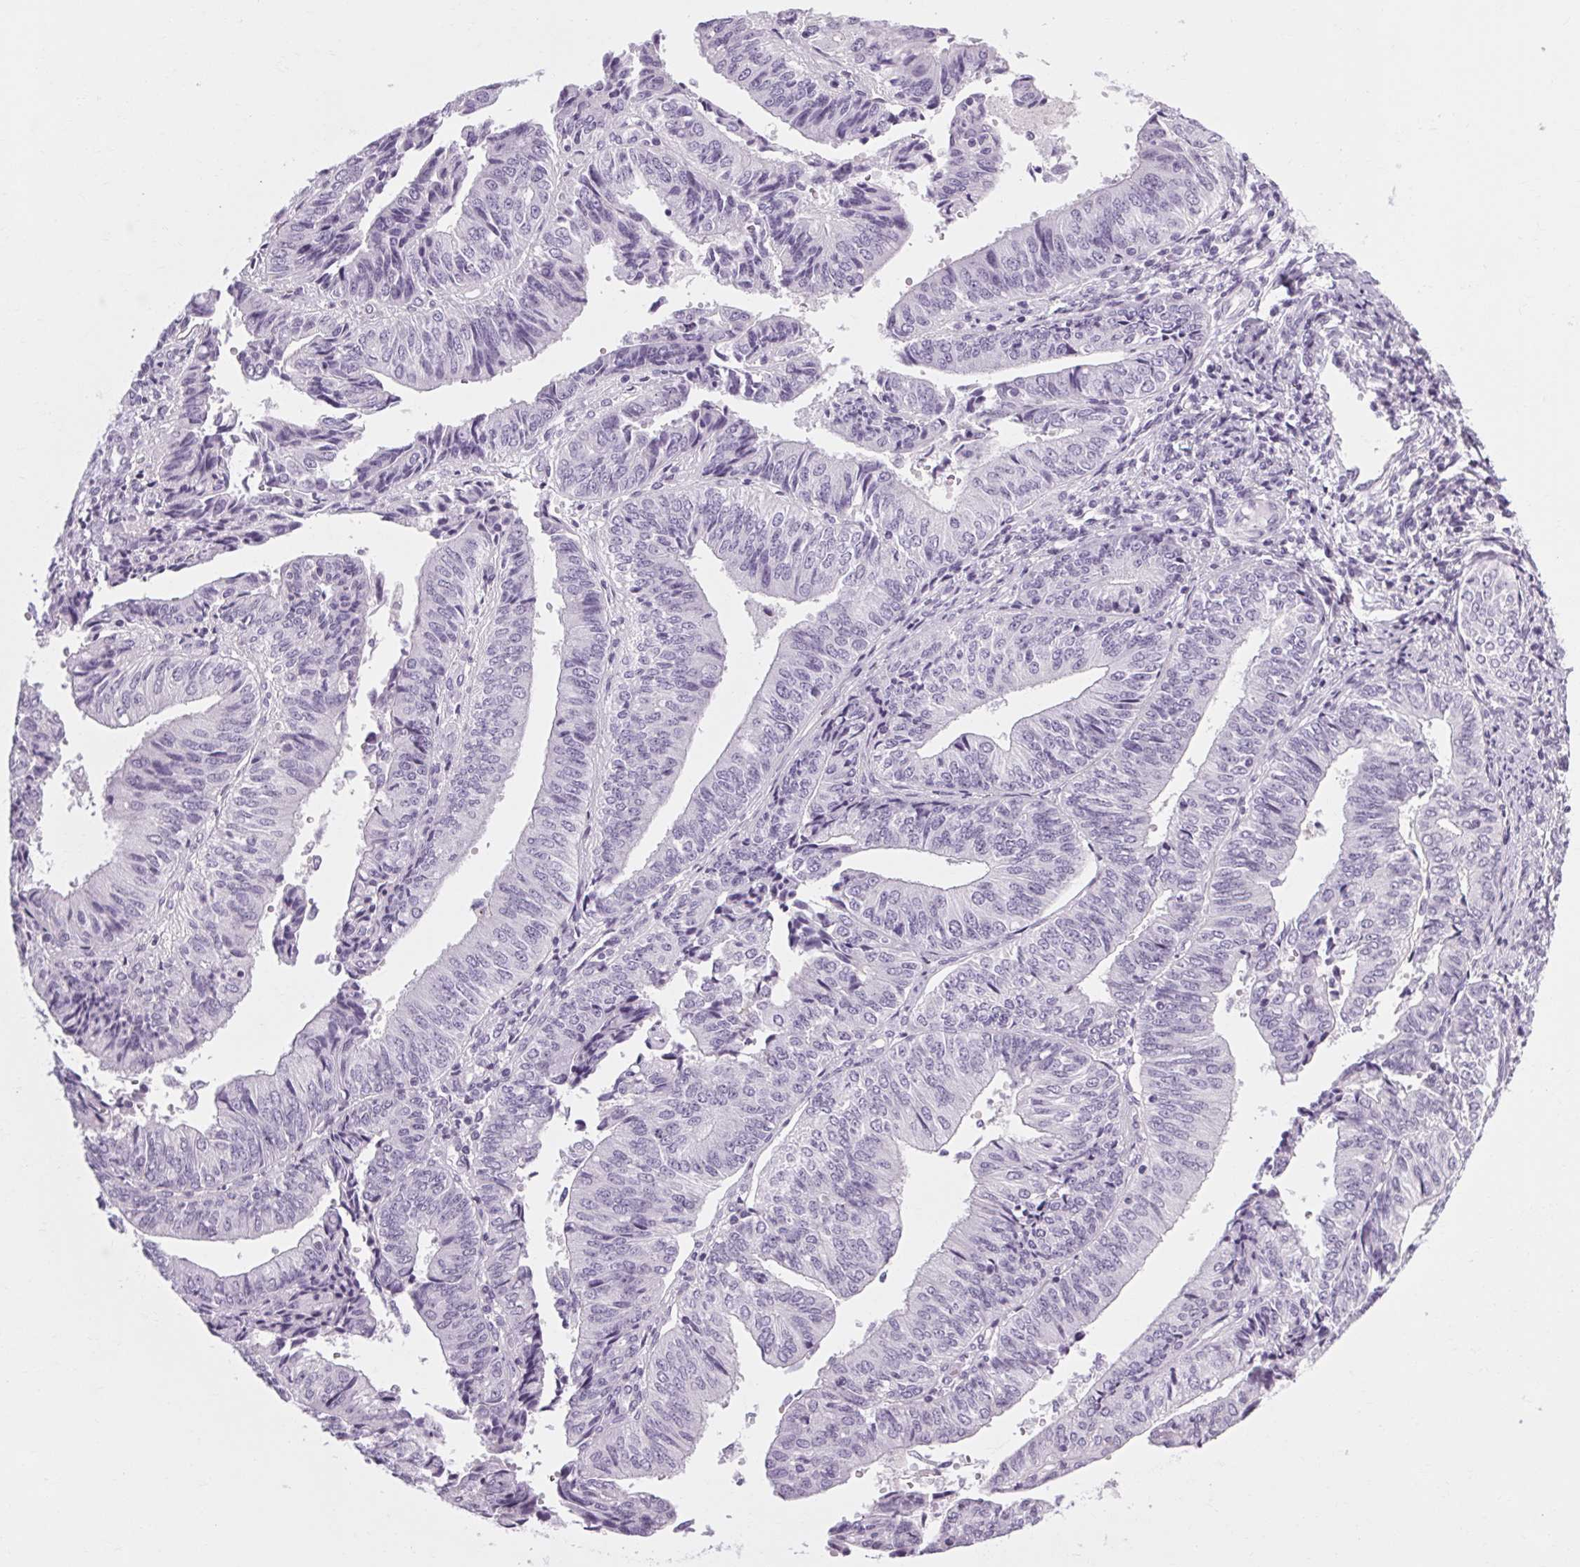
{"staining": {"intensity": "negative", "quantity": "none", "location": "none"}, "tissue": "endometrial cancer", "cell_type": "Tumor cells", "image_type": "cancer", "snomed": [{"axis": "morphology", "description": "Adenocarcinoma, NOS"}, {"axis": "topography", "description": "Endometrium"}], "caption": "High magnification brightfield microscopy of endometrial adenocarcinoma stained with DAB (3,3'-diaminobenzidine) (brown) and counterstained with hematoxylin (blue): tumor cells show no significant positivity.", "gene": "POMC", "patient": {"sex": "female", "age": 58}}